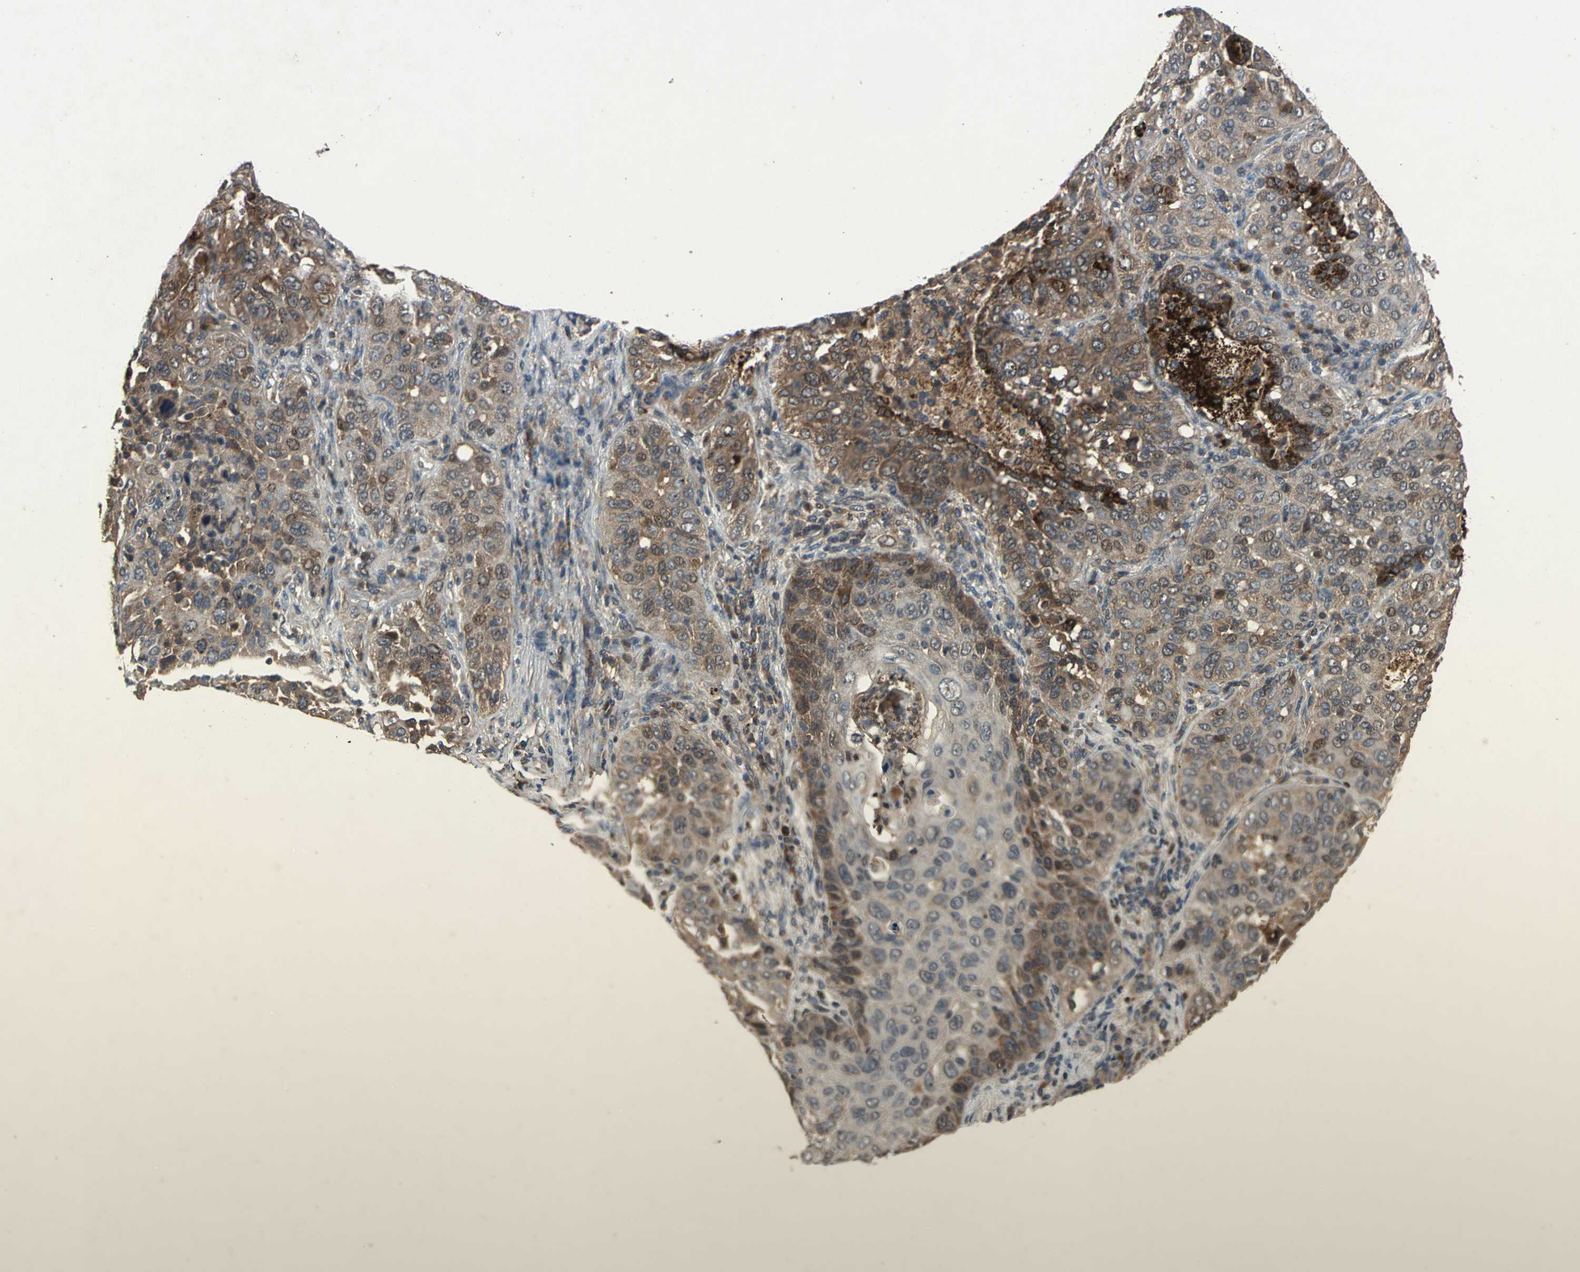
{"staining": {"intensity": "strong", "quantity": ">75%", "location": "cytoplasmic/membranous,nuclear"}, "tissue": "lung cancer", "cell_type": "Tumor cells", "image_type": "cancer", "snomed": [{"axis": "morphology", "description": "Squamous cell carcinoma, NOS"}, {"axis": "topography", "description": "Lung"}], "caption": "Strong cytoplasmic/membranous and nuclear expression for a protein is identified in about >75% of tumor cells of lung squamous cell carcinoma using immunohistochemistry (IHC).", "gene": "ZNF608", "patient": {"sex": "female", "age": 67}}